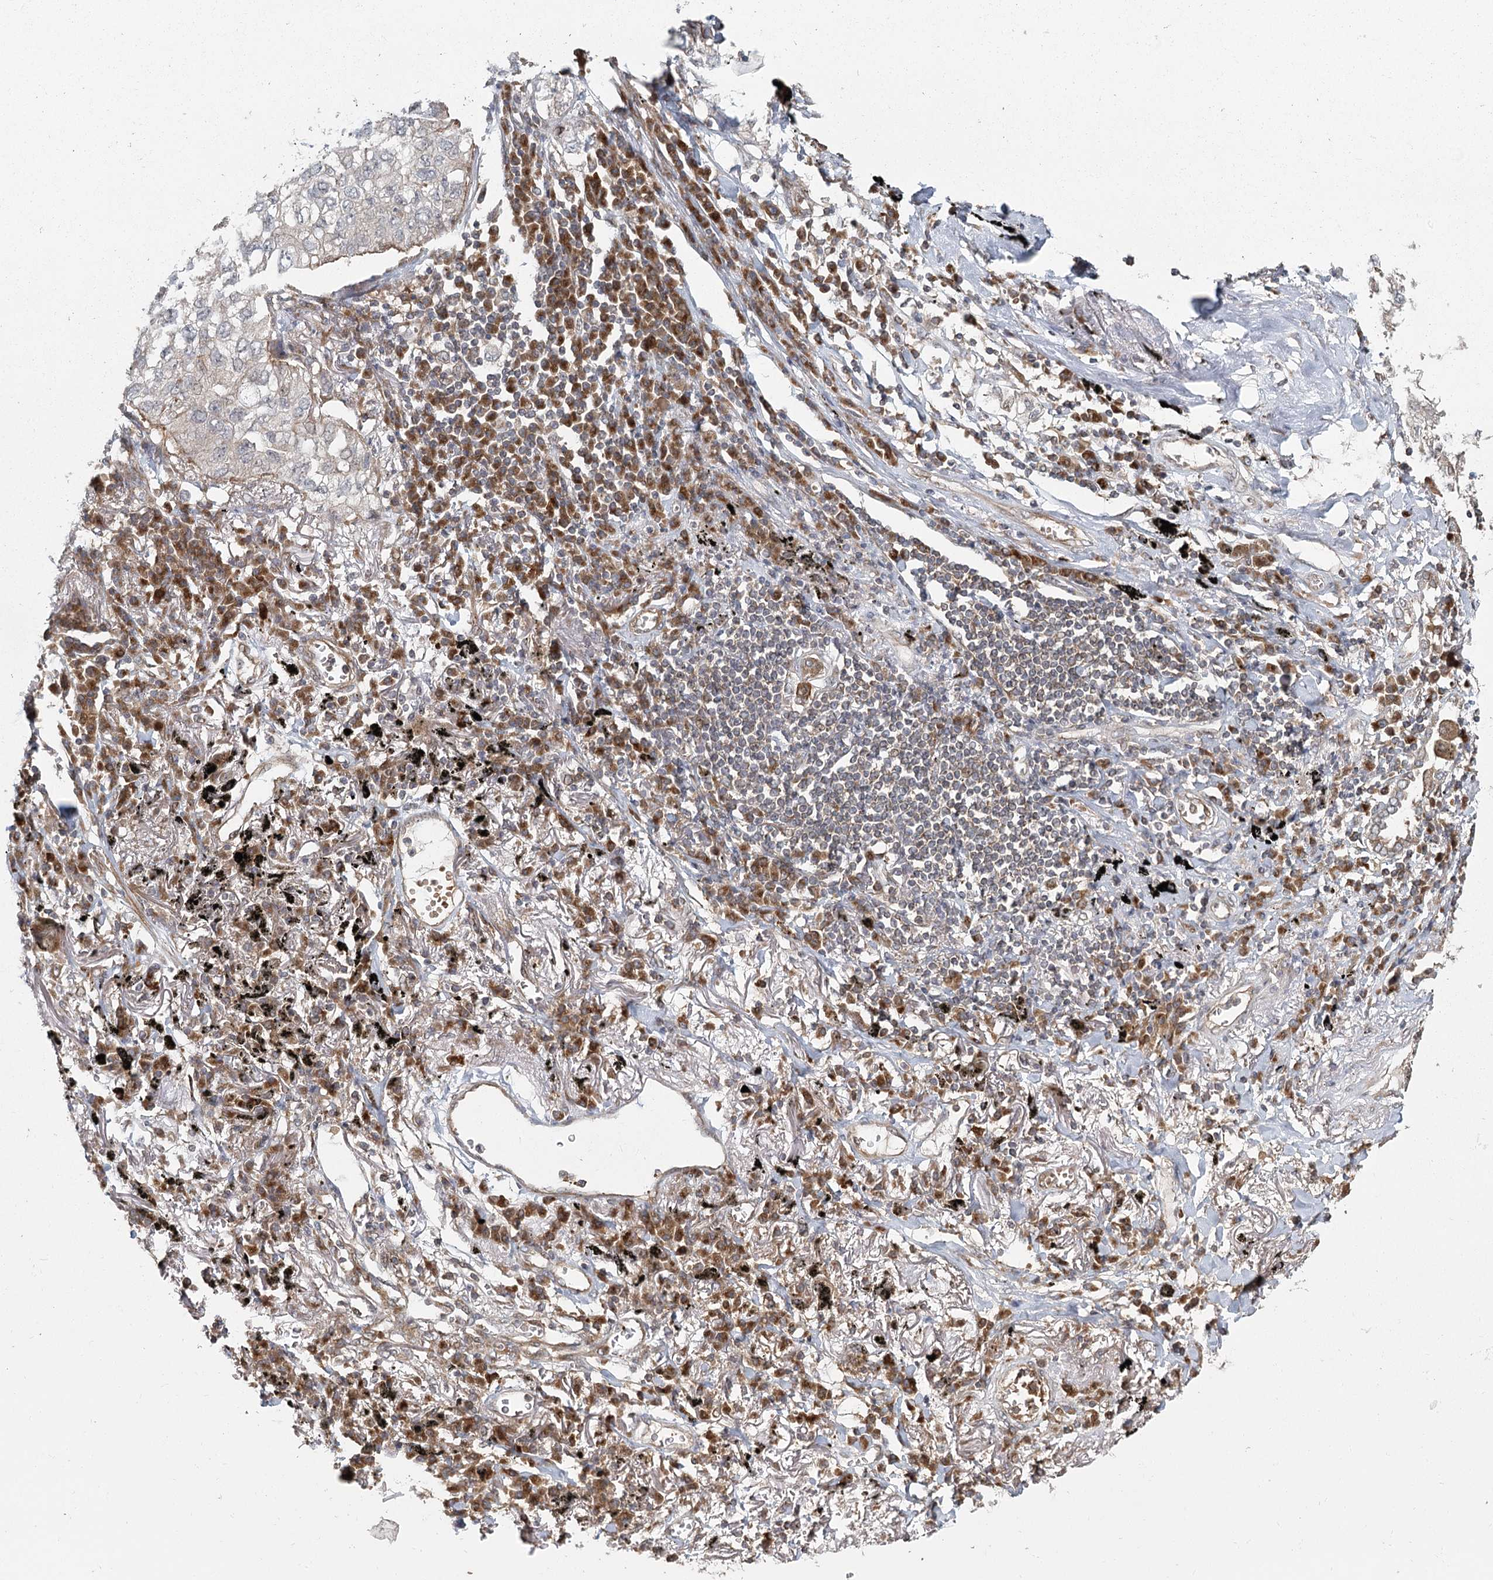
{"staining": {"intensity": "weak", "quantity": "<25%", "location": "cytoplasmic/membranous"}, "tissue": "lung cancer", "cell_type": "Tumor cells", "image_type": "cancer", "snomed": [{"axis": "morphology", "description": "Adenocarcinoma, NOS"}, {"axis": "topography", "description": "Lung"}], "caption": "A high-resolution photomicrograph shows immunohistochemistry (IHC) staining of lung cancer, which displays no significant expression in tumor cells.", "gene": "RAPGEF6", "patient": {"sex": "male", "age": 65}}